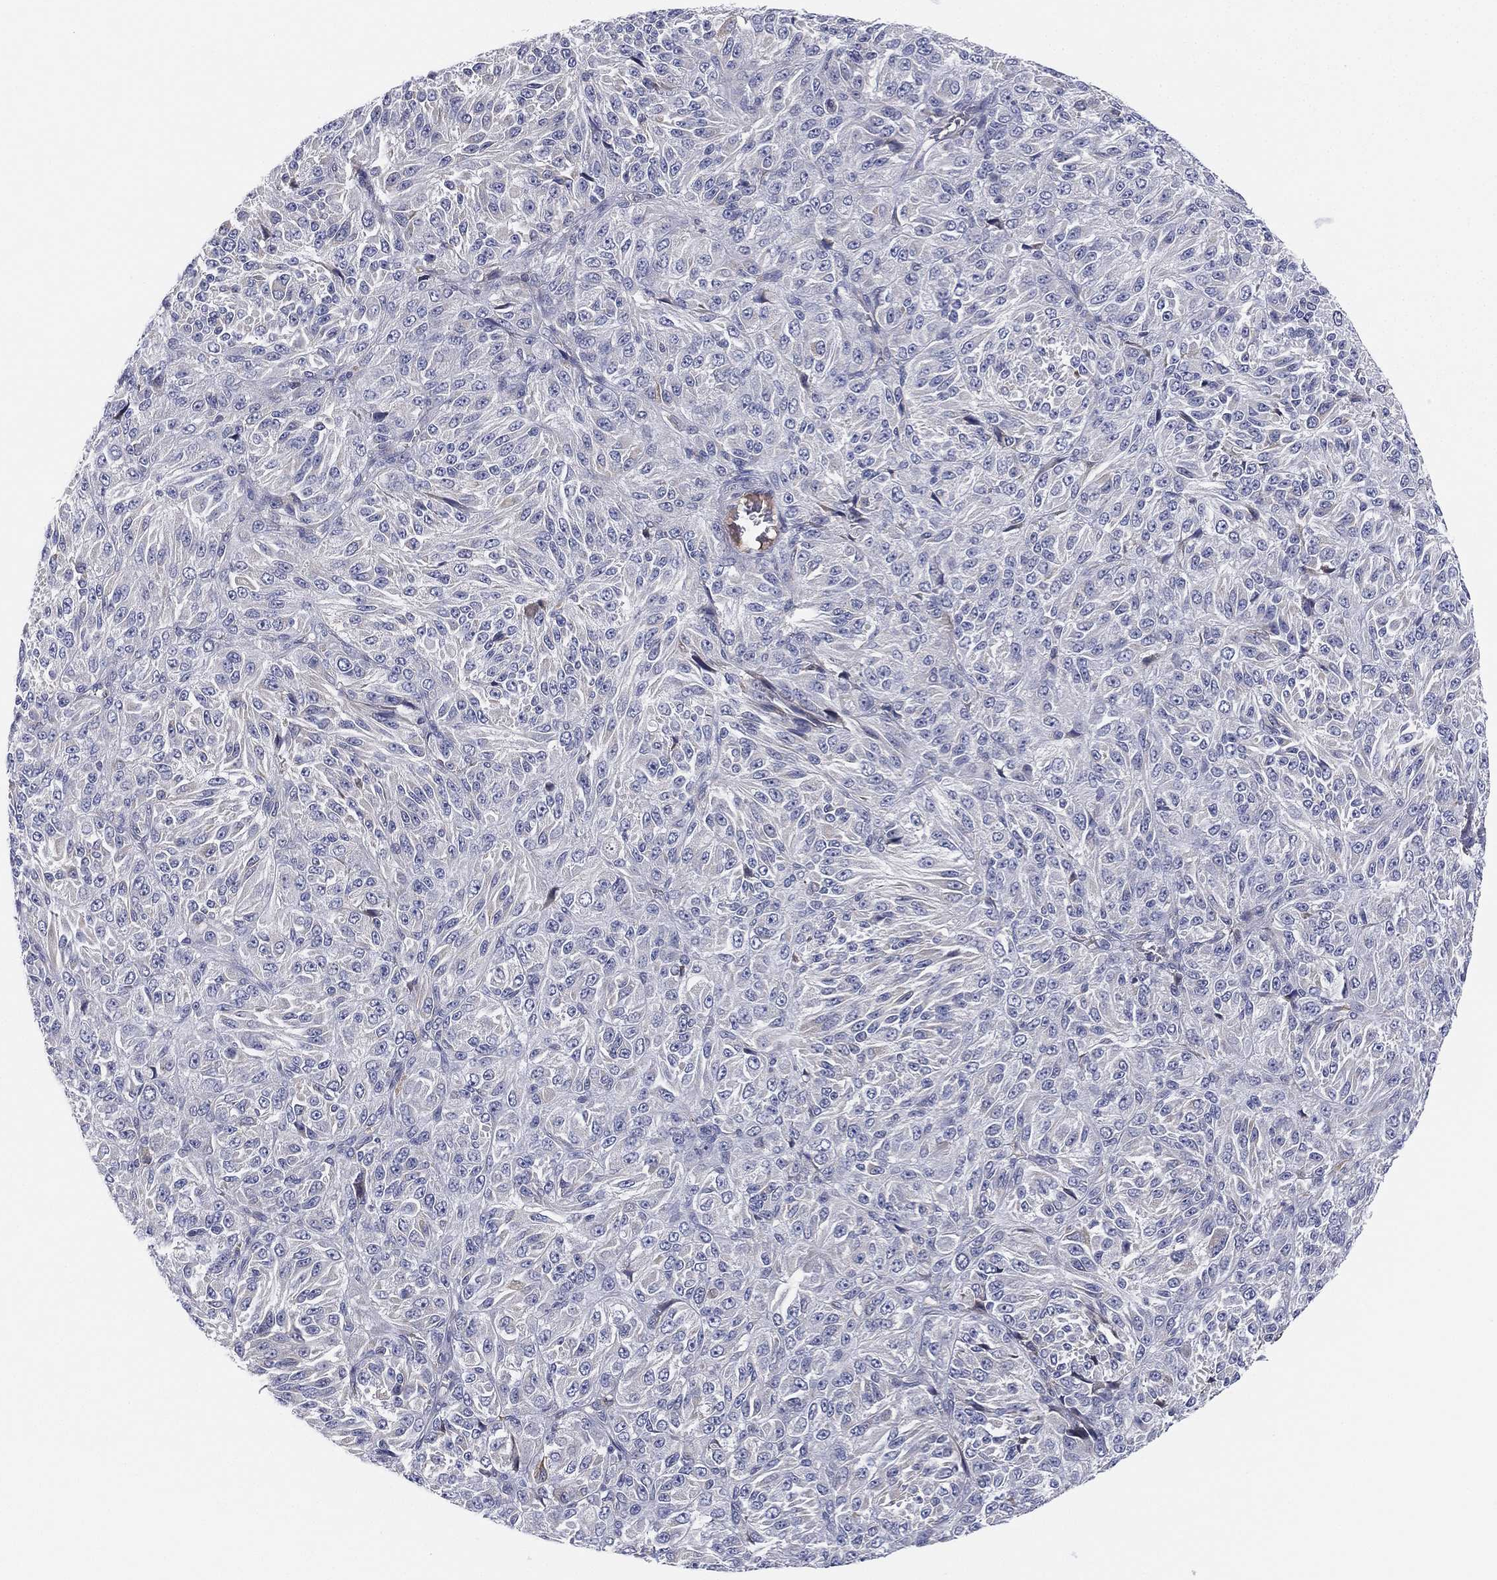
{"staining": {"intensity": "weak", "quantity": "<25%", "location": "cytoplasmic/membranous"}, "tissue": "melanoma", "cell_type": "Tumor cells", "image_type": "cancer", "snomed": [{"axis": "morphology", "description": "Malignant melanoma, Metastatic site"}, {"axis": "topography", "description": "Brain"}], "caption": "Immunohistochemistry (IHC) histopathology image of human melanoma stained for a protein (brown), which displays no staining in tumor cells.", "gene": "MLF1", "patient": {"sex": "female", "age": 56}}